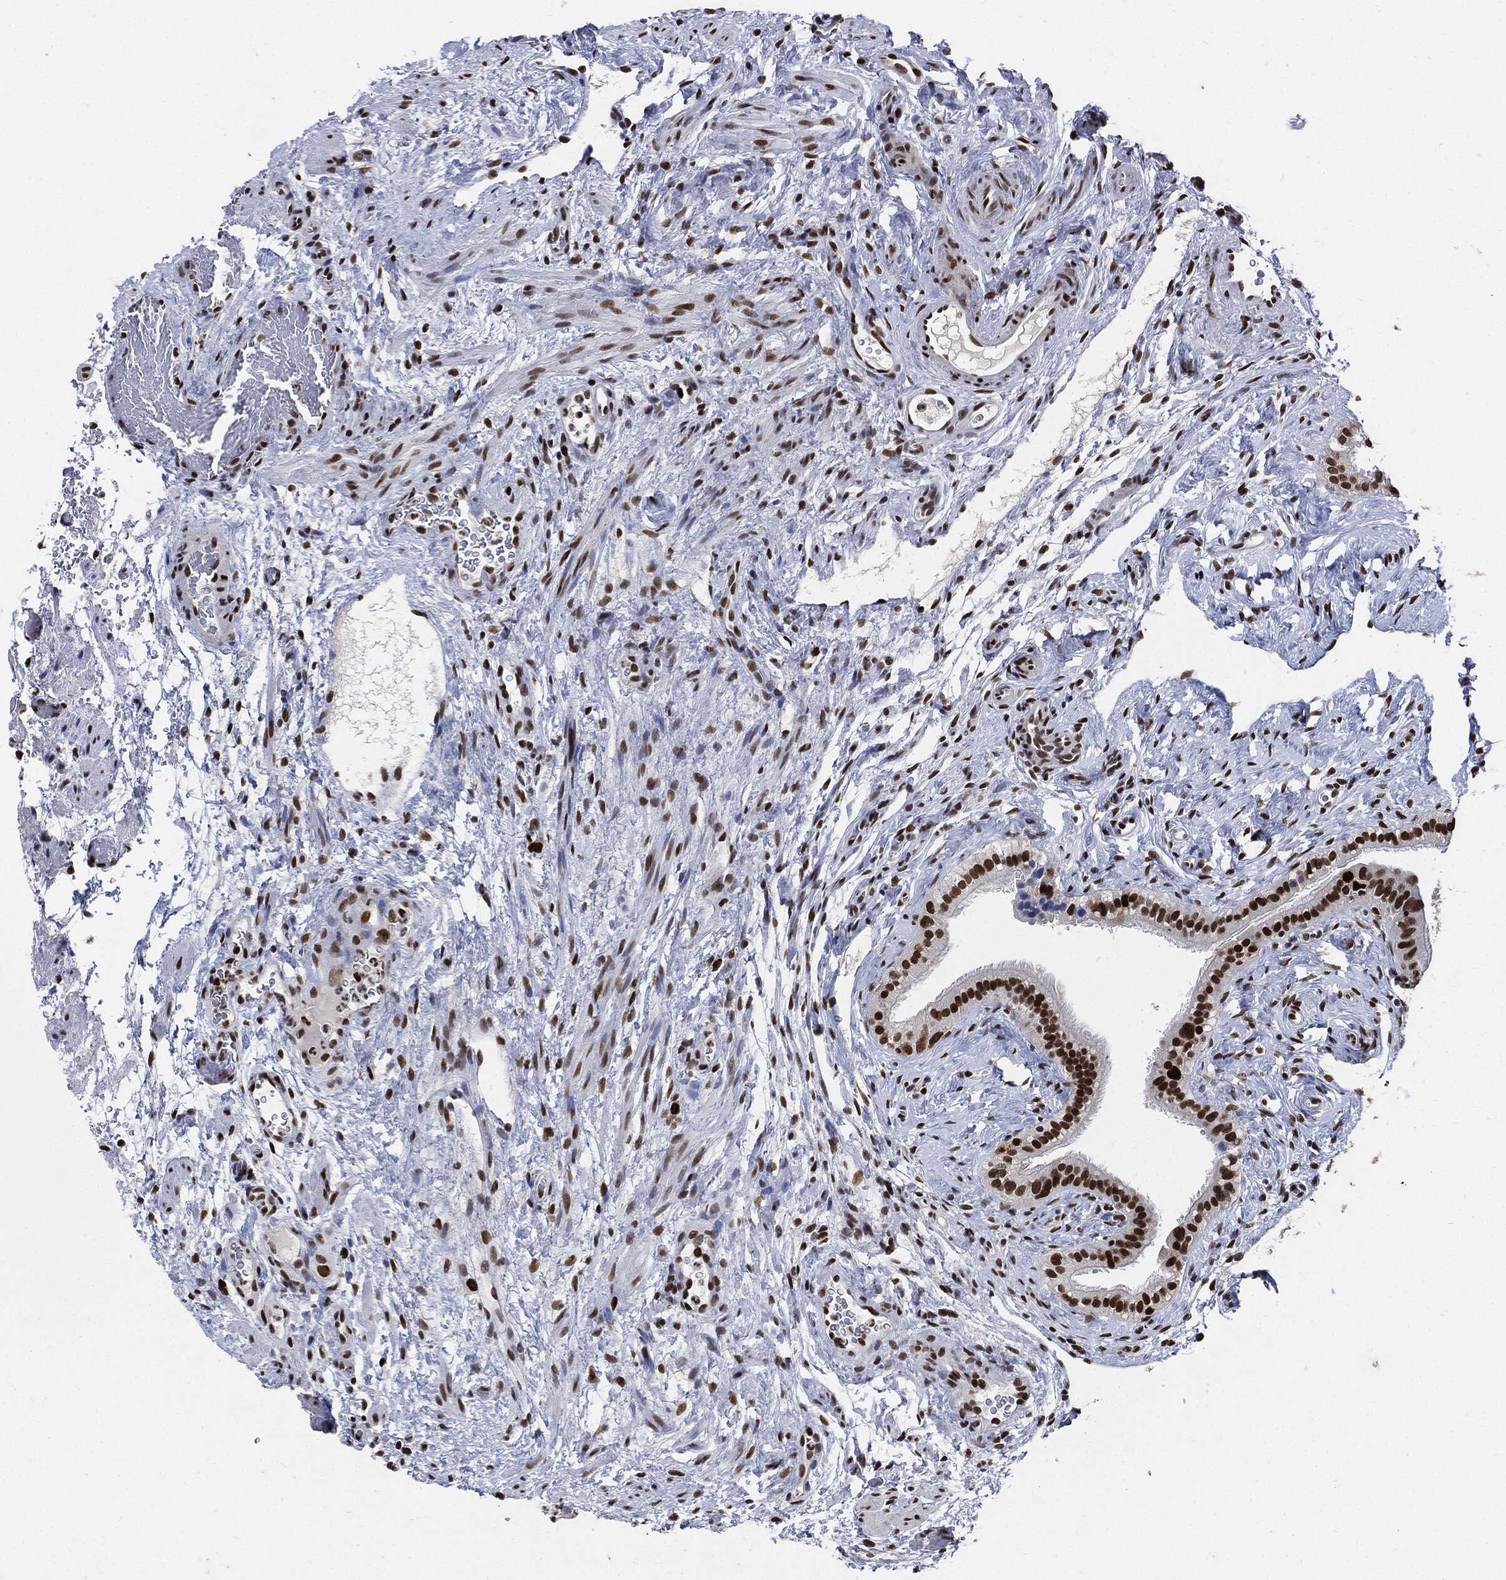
{"staining": {"intensity": "strong", "quantity": ">75%", "location": "nuclear"}, "tissue": "fallopian tube", "cell_type": "Glandular cells", "image_type": "normal", "snomed": [{"axis": "morphology", "description": "Normal tissue, NOS"}, {"axis": "topography", "description": "Fallopian tube"}], "caption": "Strong nuclear expression is seen in about >75% of glandular cells in benign fallopian tube.", "gene": "PCNA", "patient": {"sex": "female", "age": 41}}